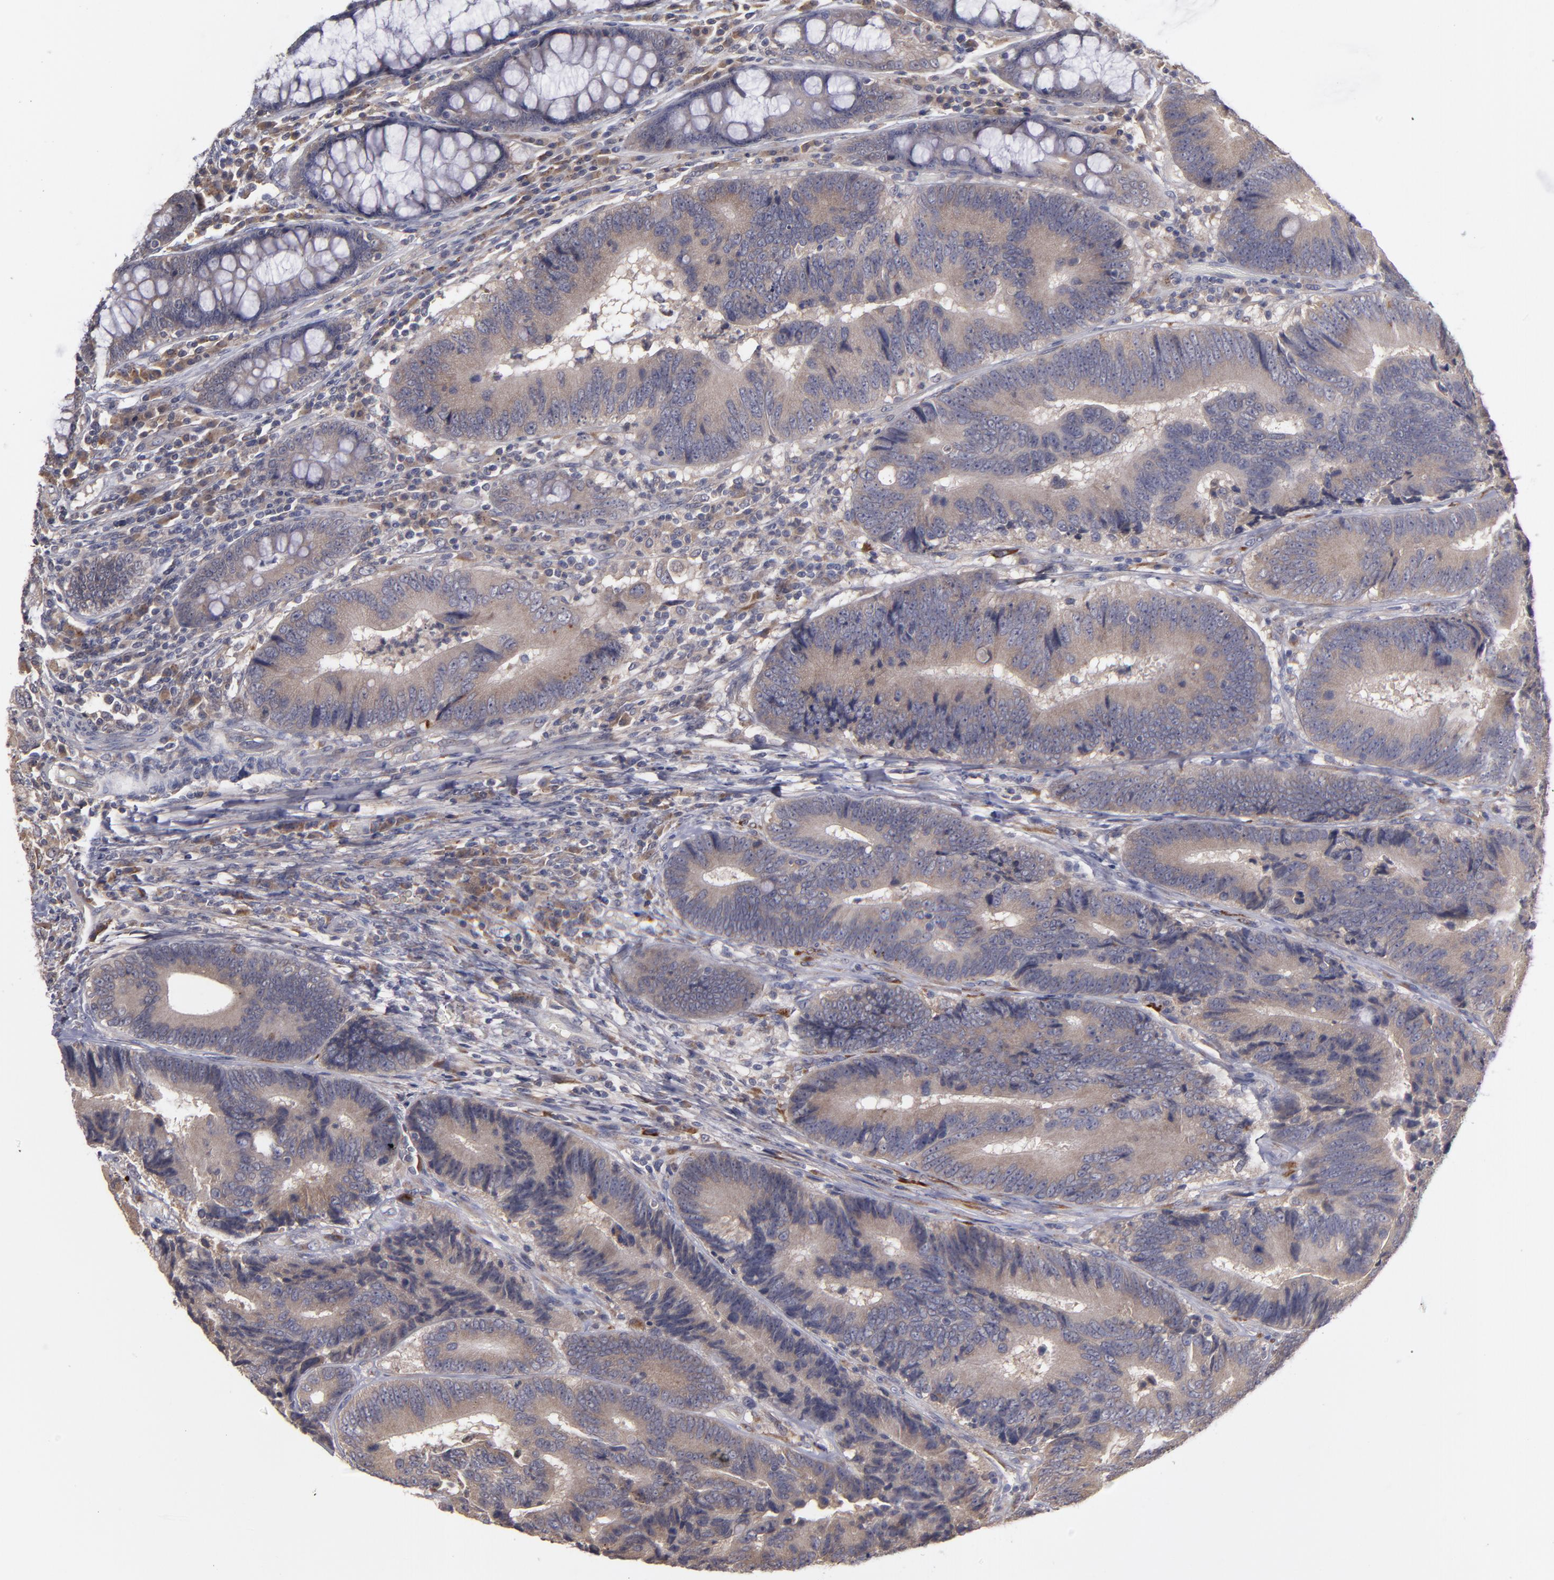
{"staining": {"intensity": "weak", "quantity": ">75%", "location": "cytoplasmic/membranous"}, "tissue": "colorectal cancer", "cell_type": "Tumor cells", "image_type": "cancer", "snomed": [{"axis": "morphology", "description": "Normal tissue, NOS"}, {"axis": "morphology", "description": "Adenocarcinoma, NOS"}, {"axis": "topography", "description": "Colon"}], "caption": "Immunohistochemical staining of human colorectal adenocarcinoma displays low levels of weak cytoplasmic/membranous protein positivity in approximately >75% of tumor cells.", "gene": "MMP11", "patient": {"sex": "female", "age": 78}}